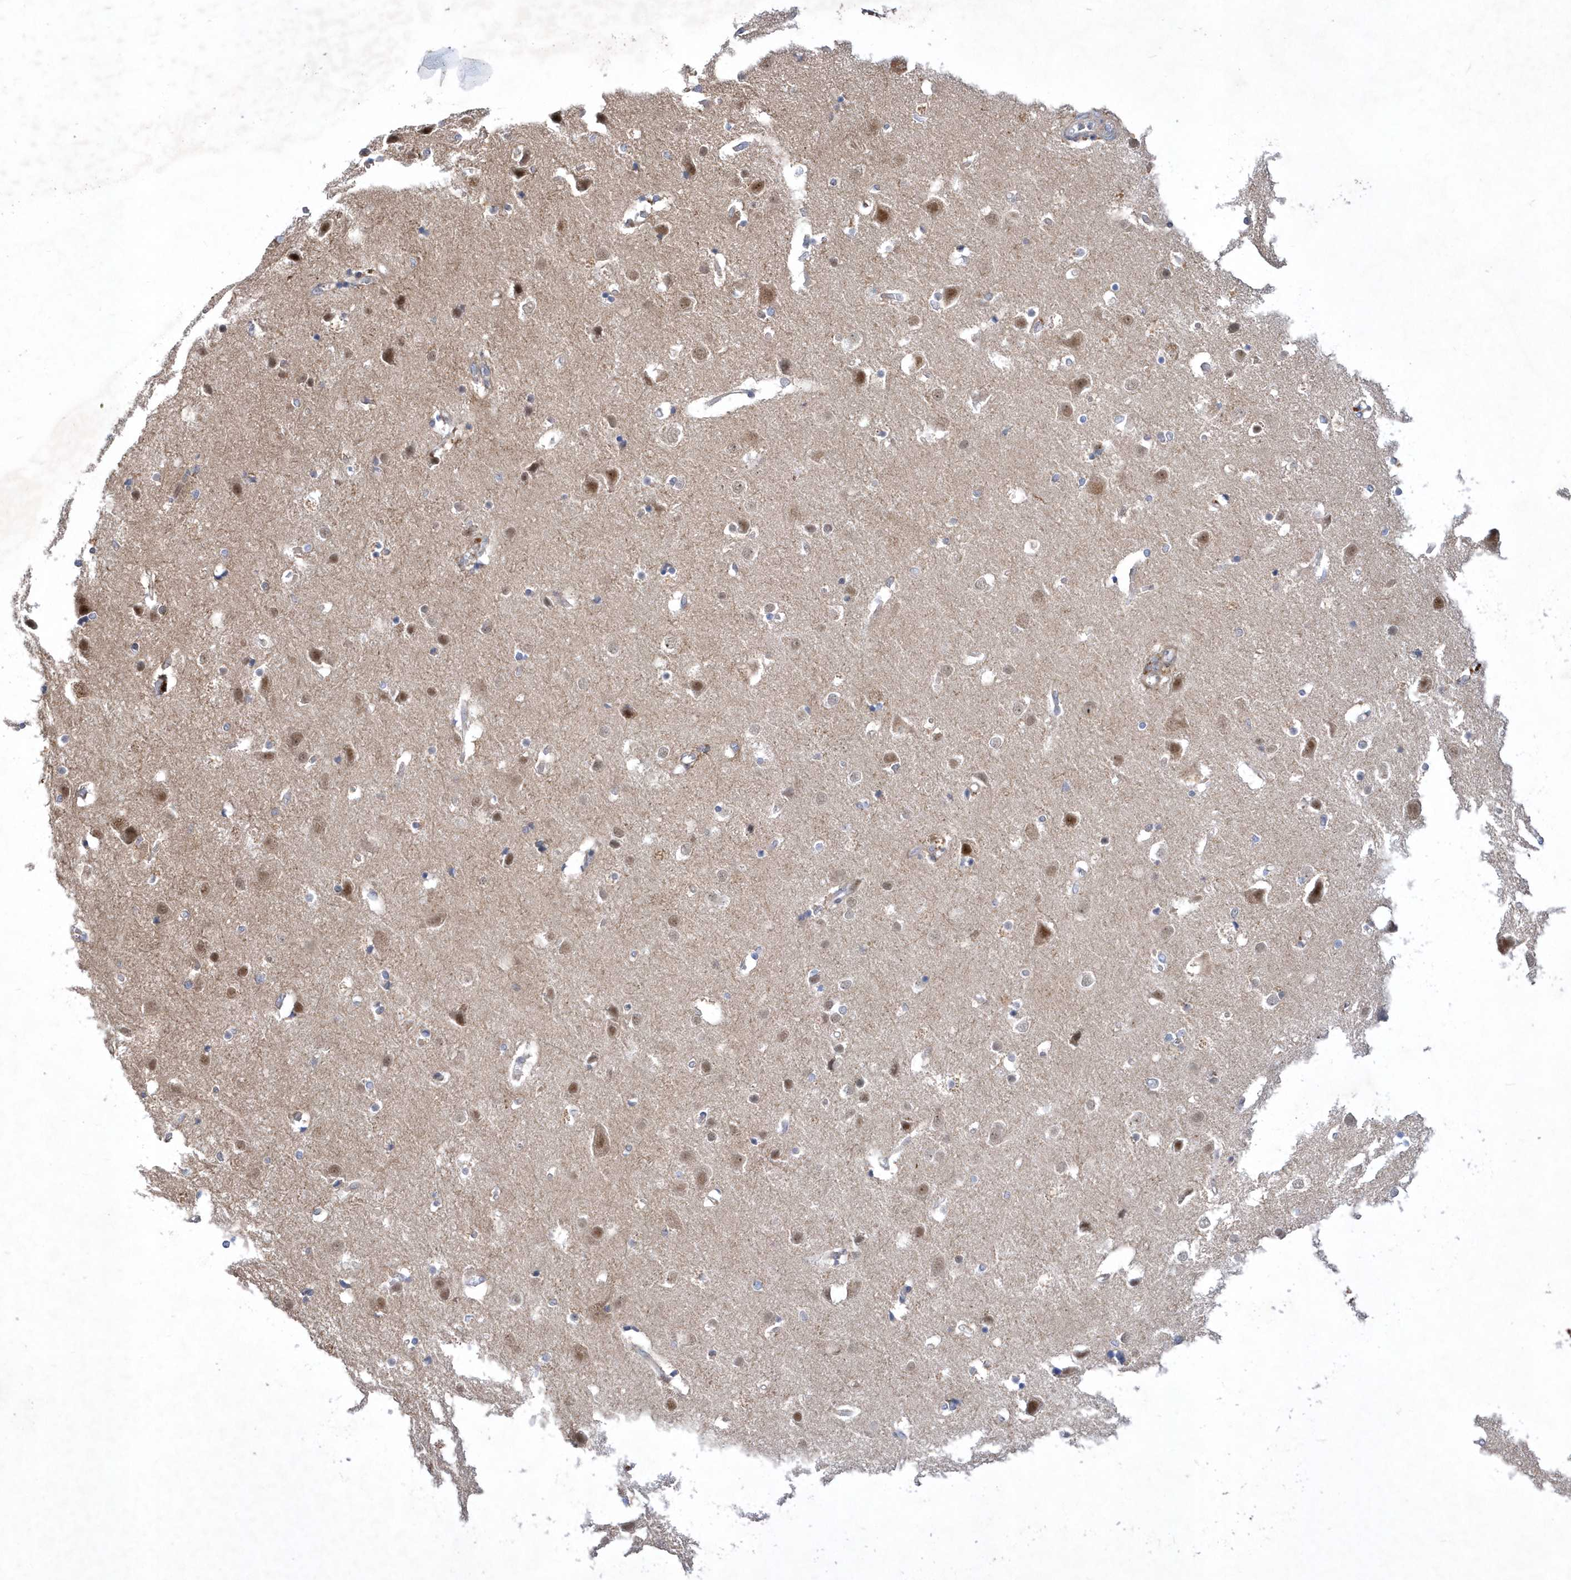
{"staining": {"intensity": "negative", "quantity": "none", "location": "none"}, "tissue": "cerebral cortex", "cell_type": "Endothelial cells", "image_type": "normal", "snomed": [{"axis": "morphology", "description": "Normal tissue, NOS"}, {"axis": "topography", "description": "Cerebral cortex"}], "caption": "A micrograph of human cerebral cortex is negative for staining in endothelial cells. (DAB IHC visualized using brightfield microscopy, high magnification).", "gene": "LONRF2", "patient": {"sex": "male", "age": 54}}